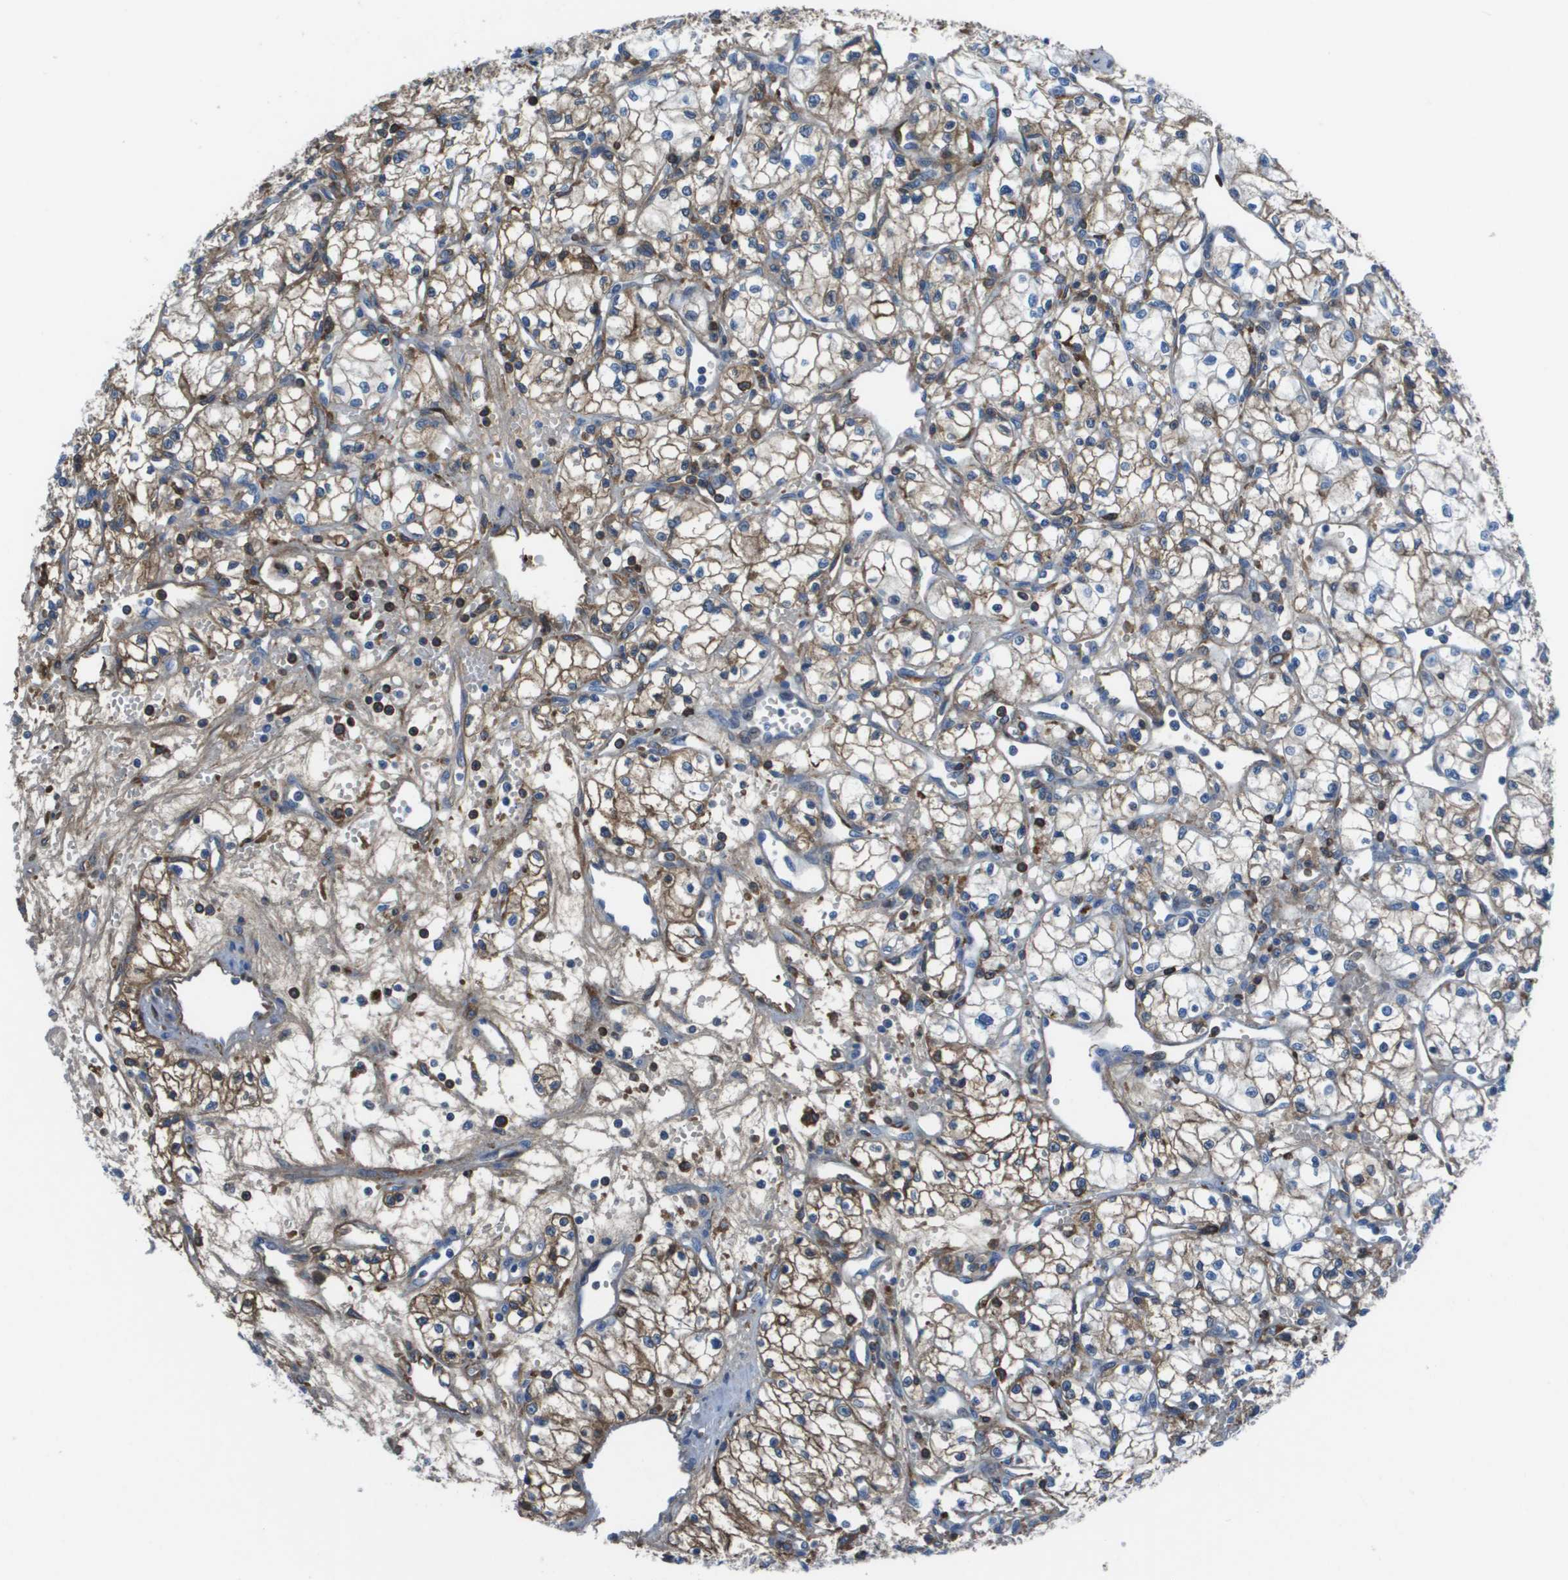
{"staining": {"intensity": "moderate", "quantity": "25%-75%", "location": "cytoplasmic/membranous"}, "tissue": "renal cancer", "cell_type": "Tumor cells", "image_type": "cancer", "snomed": [{"axis": "morphology", "description": "Normal tissue, NOS"}, {"axis": "morphology", "description": "Adenocarcinoma, NOS"}, {"axis": "topography", "description": "Kidney"}], "caption": "Immunohistochemistry (IHC) (DAB (3,3'-diaminobenzidine)) staining of renal adenocarcinoma displays moderate cytoplasmic/membranous protein positivity in about 25%-75% of tumor cells. The staining was performed using DAB (3,3'-diaminobenzidine) to visualize the protein expression in brown, while the nuclei were stained in blue with hematoxylin (Magnification: 20x).", "gene": "VTN", "patient": {"sex": "male", "age": 59}}